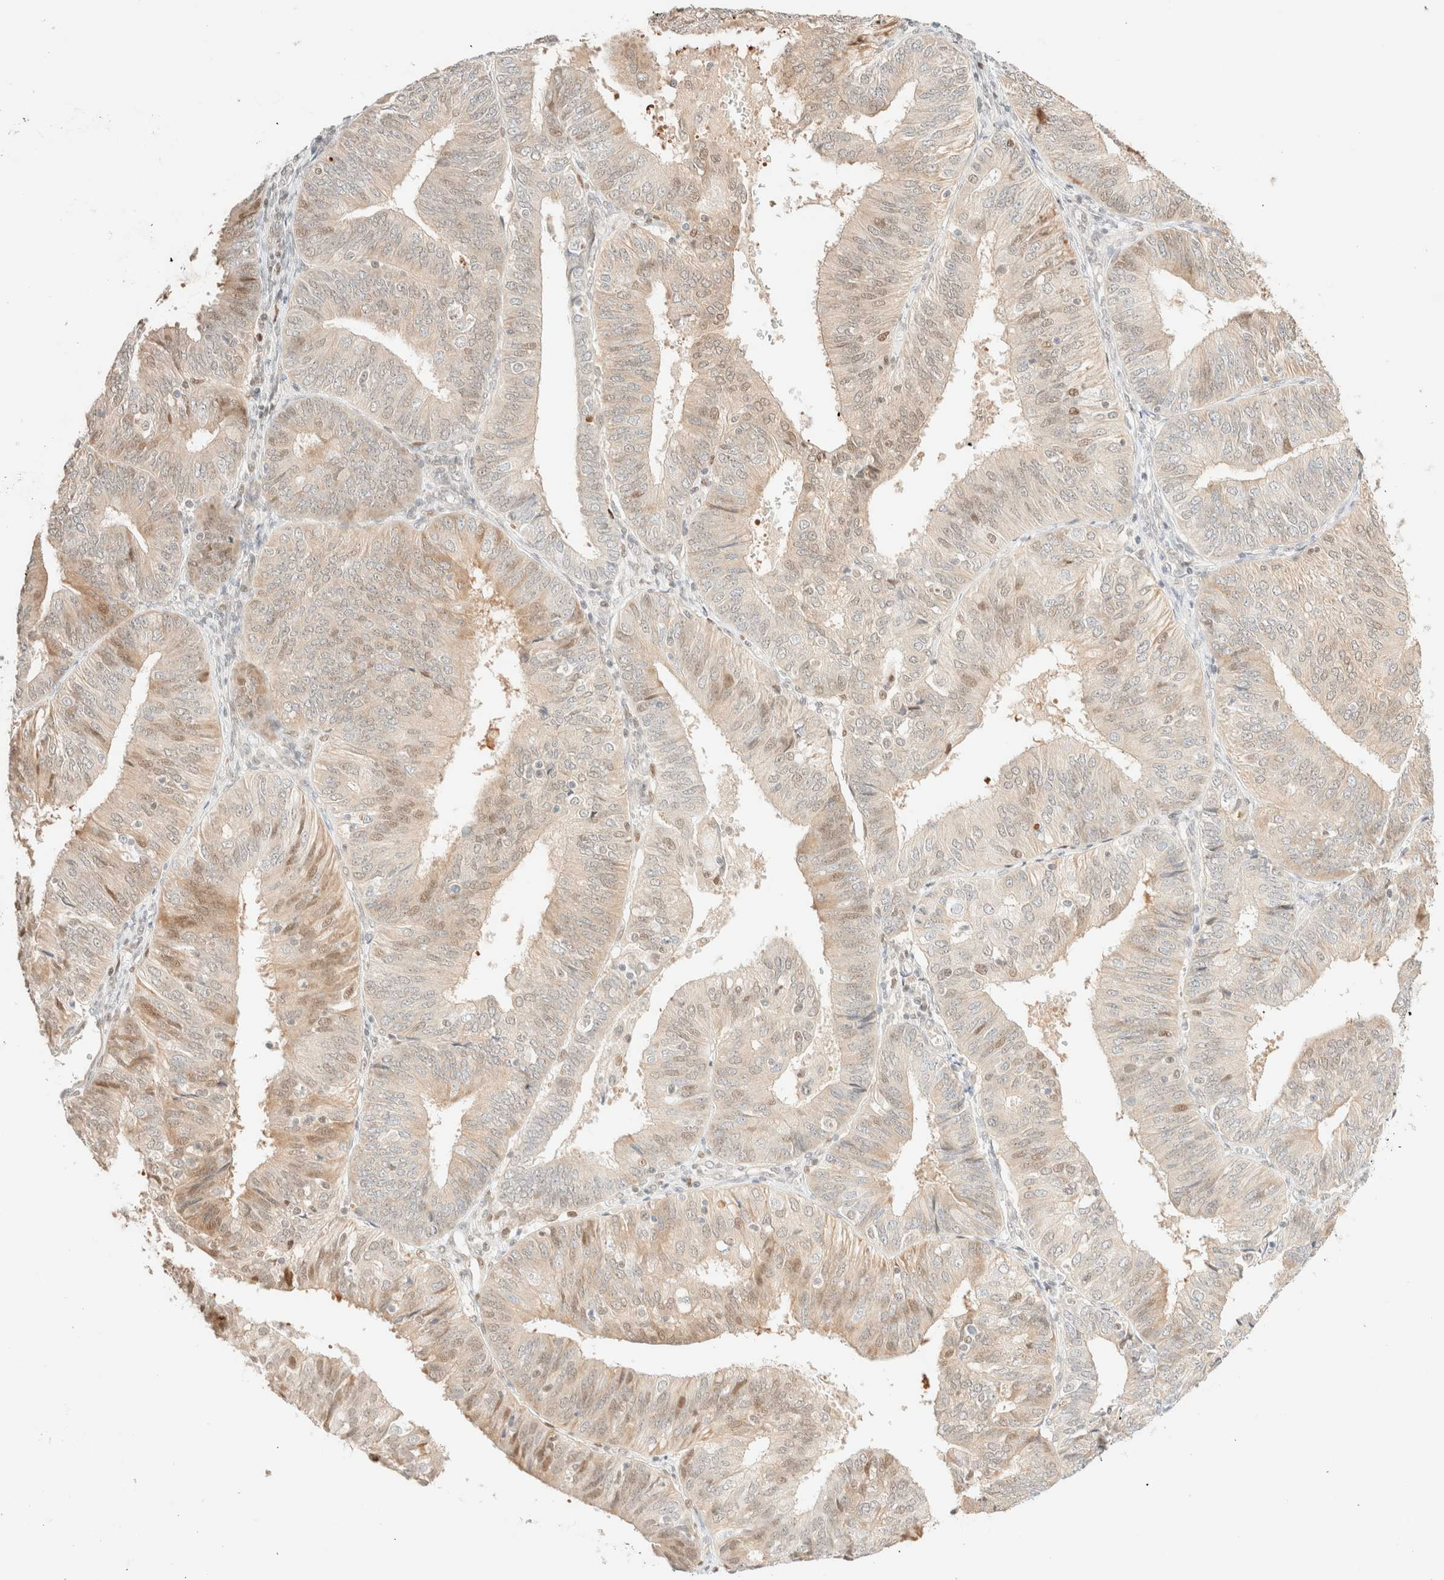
{"staining": {"intensity": "weak", "quantity": "25%-75%", "location": "cytoplasmic/membranous,nuclear"}, "tissue": "endometrial cancer", "cell_type": "Tumor cells", "image_type": "cancer", "snomed": [{"axis": "morphology", "description": "Adenocarcinoma, NOS"}, {"axis": "topography", "description": "Endometrium"}], "caption": "An image of endometrial cancer stained for a protein reveals weak cytoplasmic/membranous and nuclear brown staining in tumor cells.", "gene": "TSR1", "patient": {"sex": "female", "age": 58}}